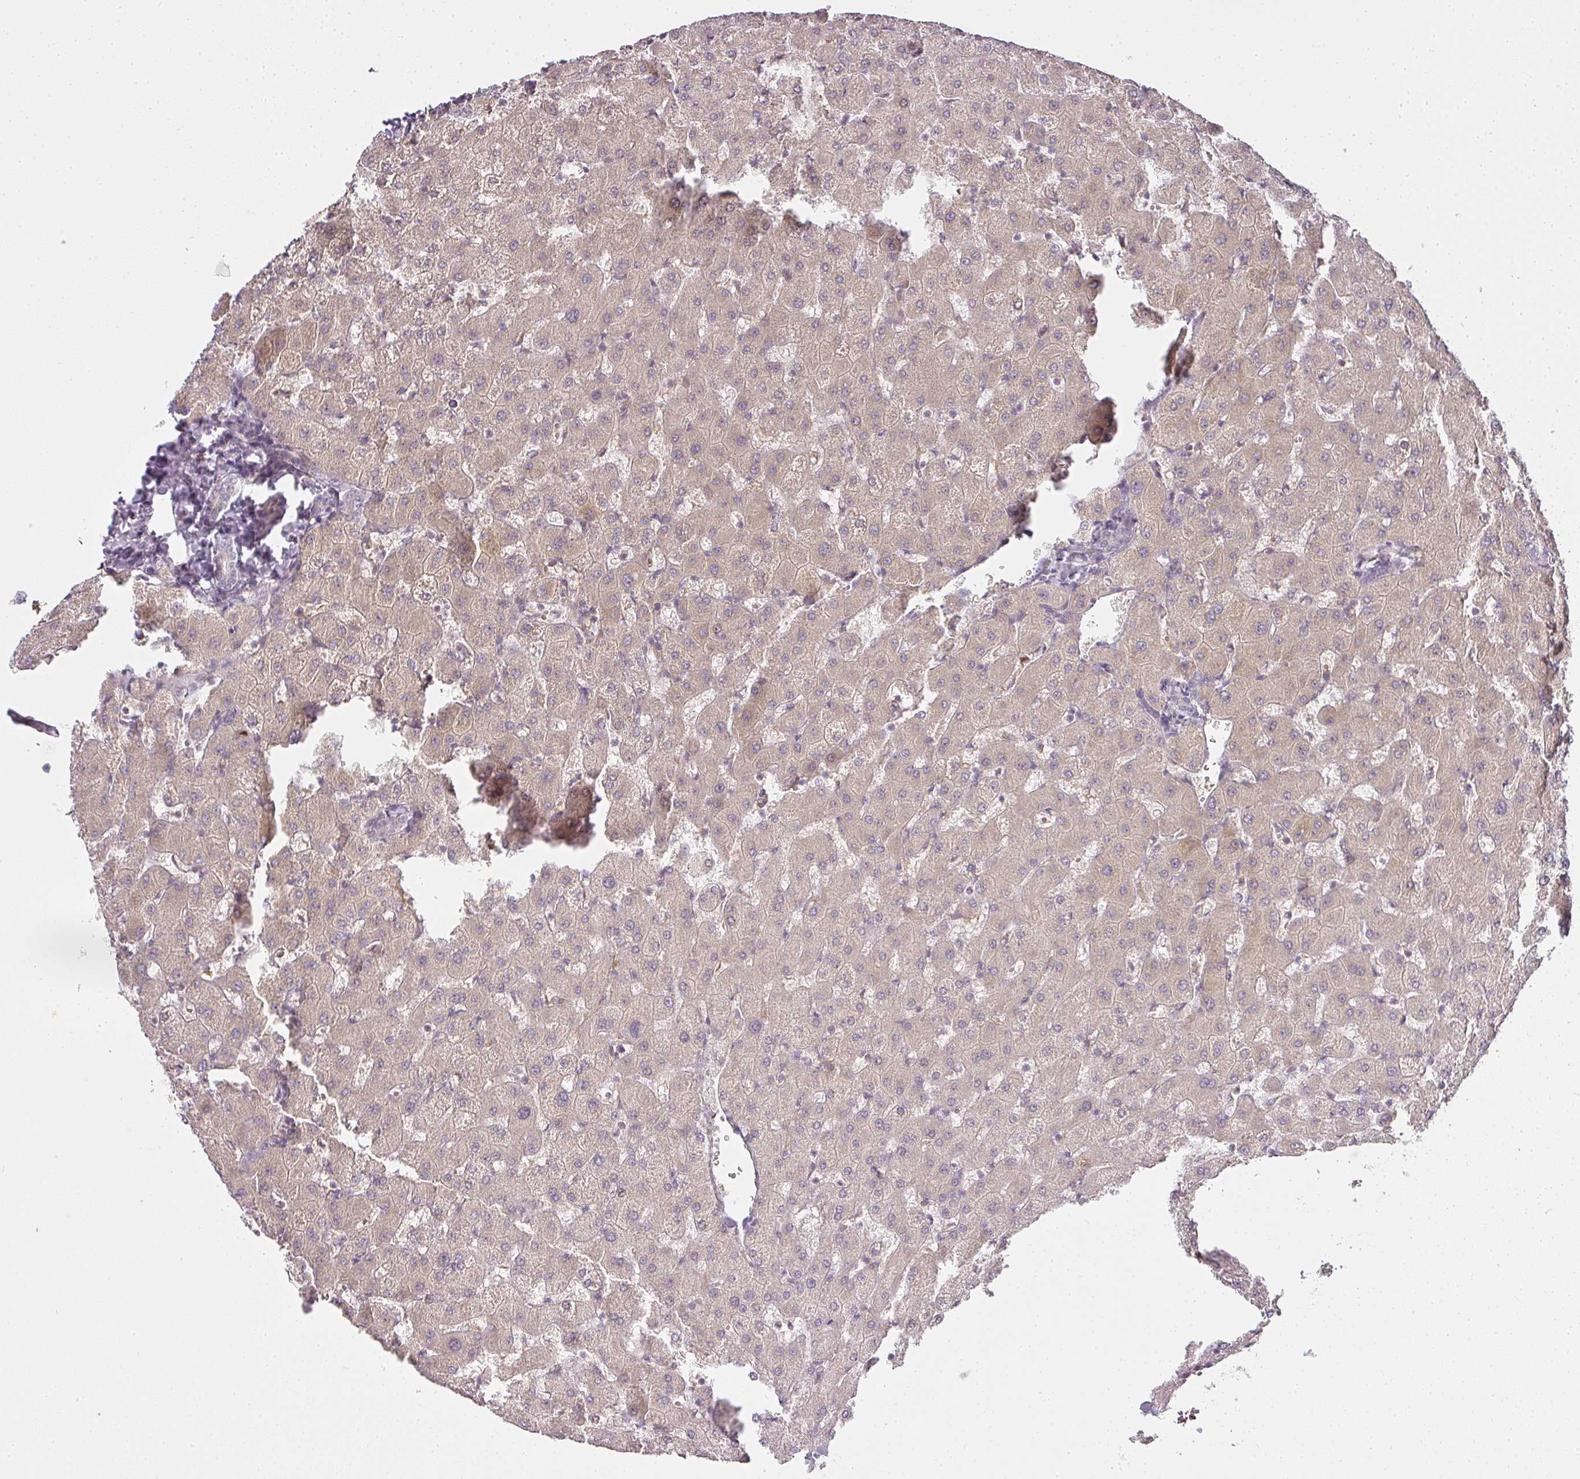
{"staining": {"intensity": "weak", "quantity": "<25%", "location": "cytoplasmic/membranous"}, "tissue": "liver", "cell_type": "Cholangiocytes", "image_type": "normal", "snomed": [{"axis": "morphology", "description": "Normal tissue, NOS"}, {"axis": "topography", "description": "Liver"}], "caption": "An immunohistochemistry (IHC) micrograph of normal liver is shown. There is no staining in cholangiocytes of liver. The staining was performed using DAB to visualize the protein expression in brown, while the nuclei were stained in blue with hematoxylin (Magnification: 20x).", "gene": "MED19", "patient": {"sex": "female", "age": 63}}